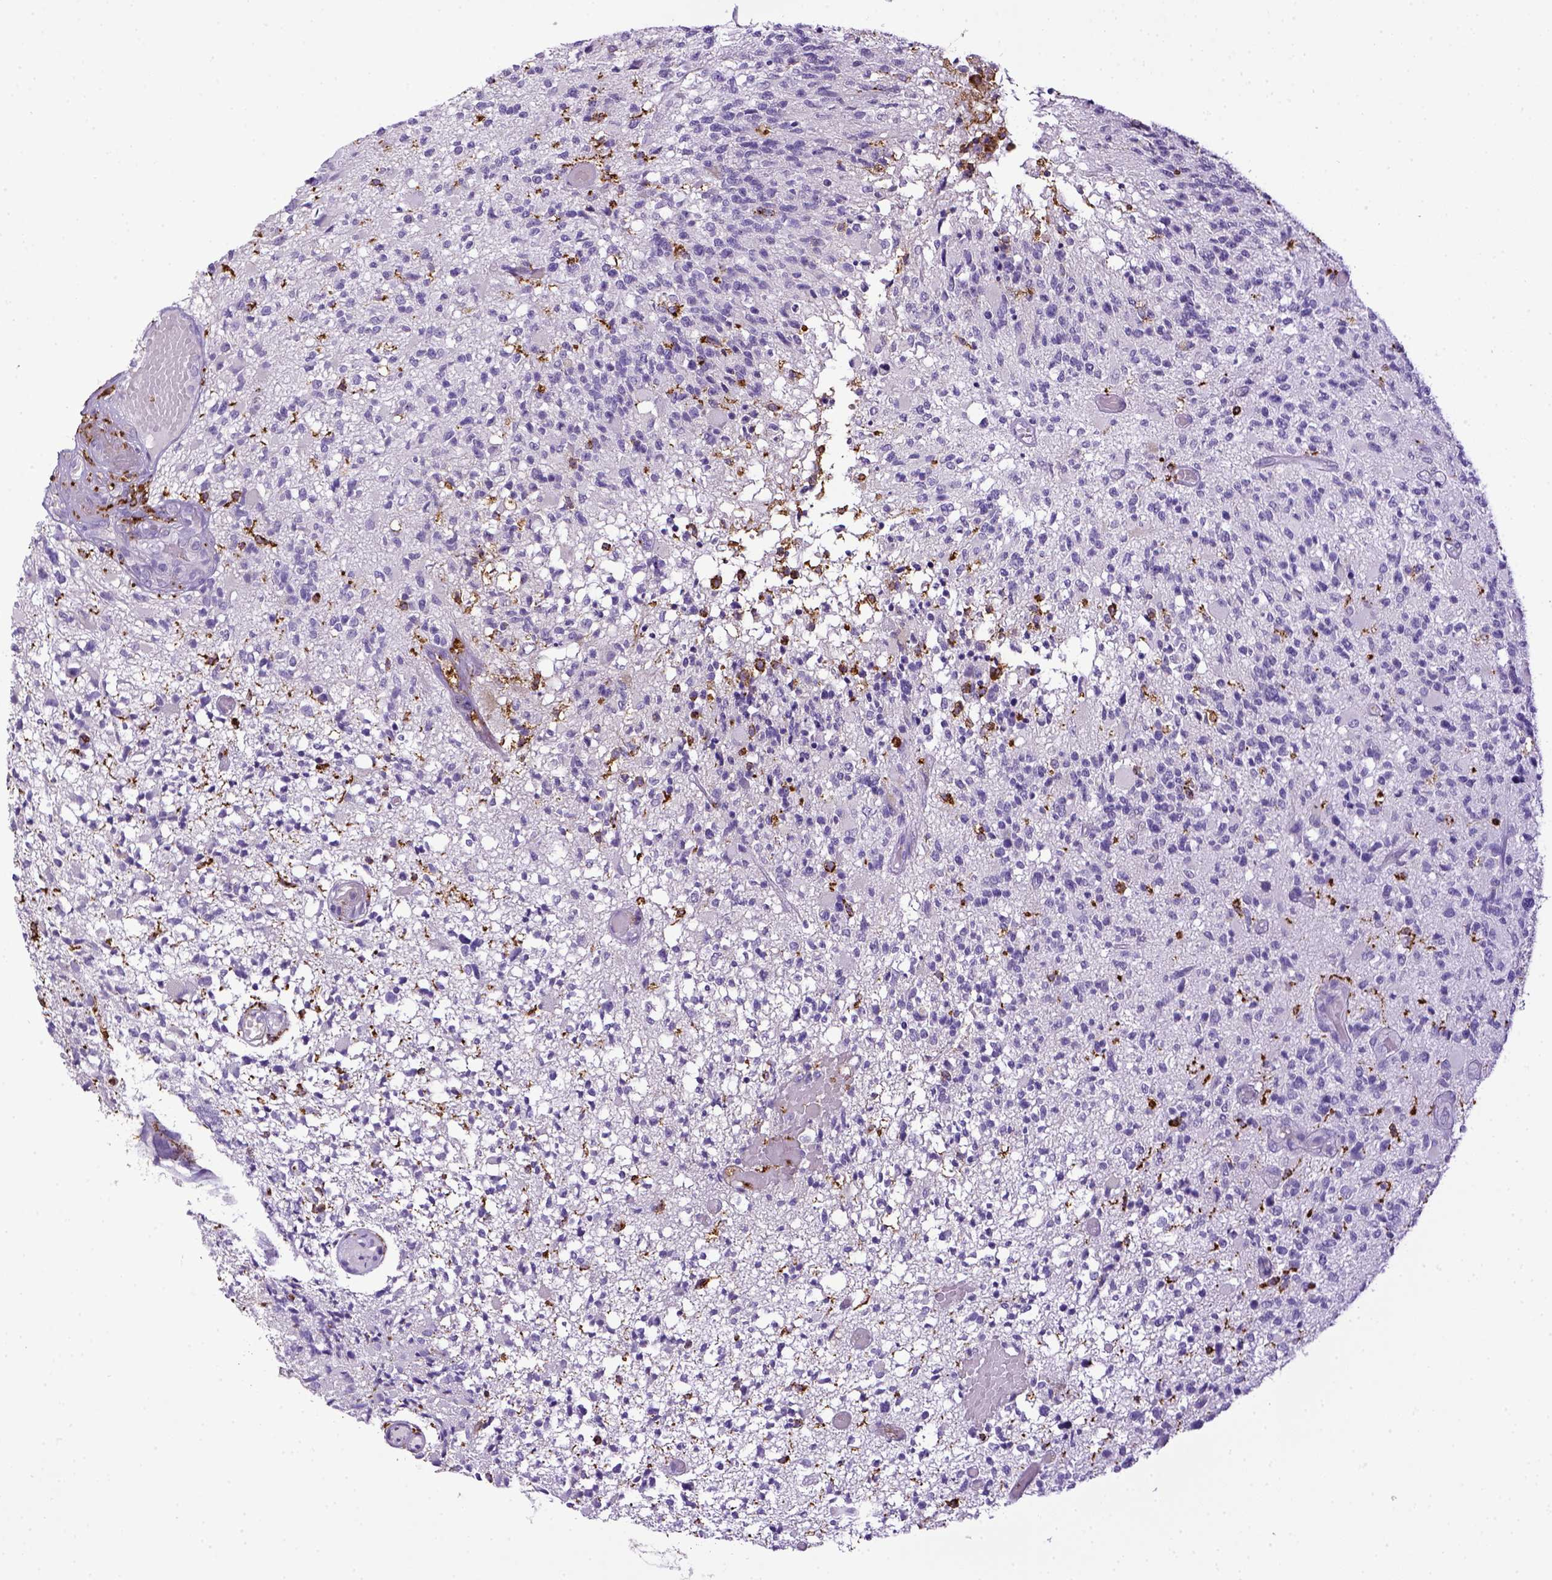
{"staining": {"intensity": "negative", "quantity": "none", "location": "none"}, "tissue": "glioma", "cell_type": "Tumor cells", "image_type": "cancer", "snomed": [{"axis": "morphology", "description": "Glioma, malignant, High grade"}, {"axis": "topography", "description": "Brain"}], "caption": "IHC of human glioma shows no expression in tumor cells.", "gene": "CD68", "patient": {"sex": "female", "age": 63}}